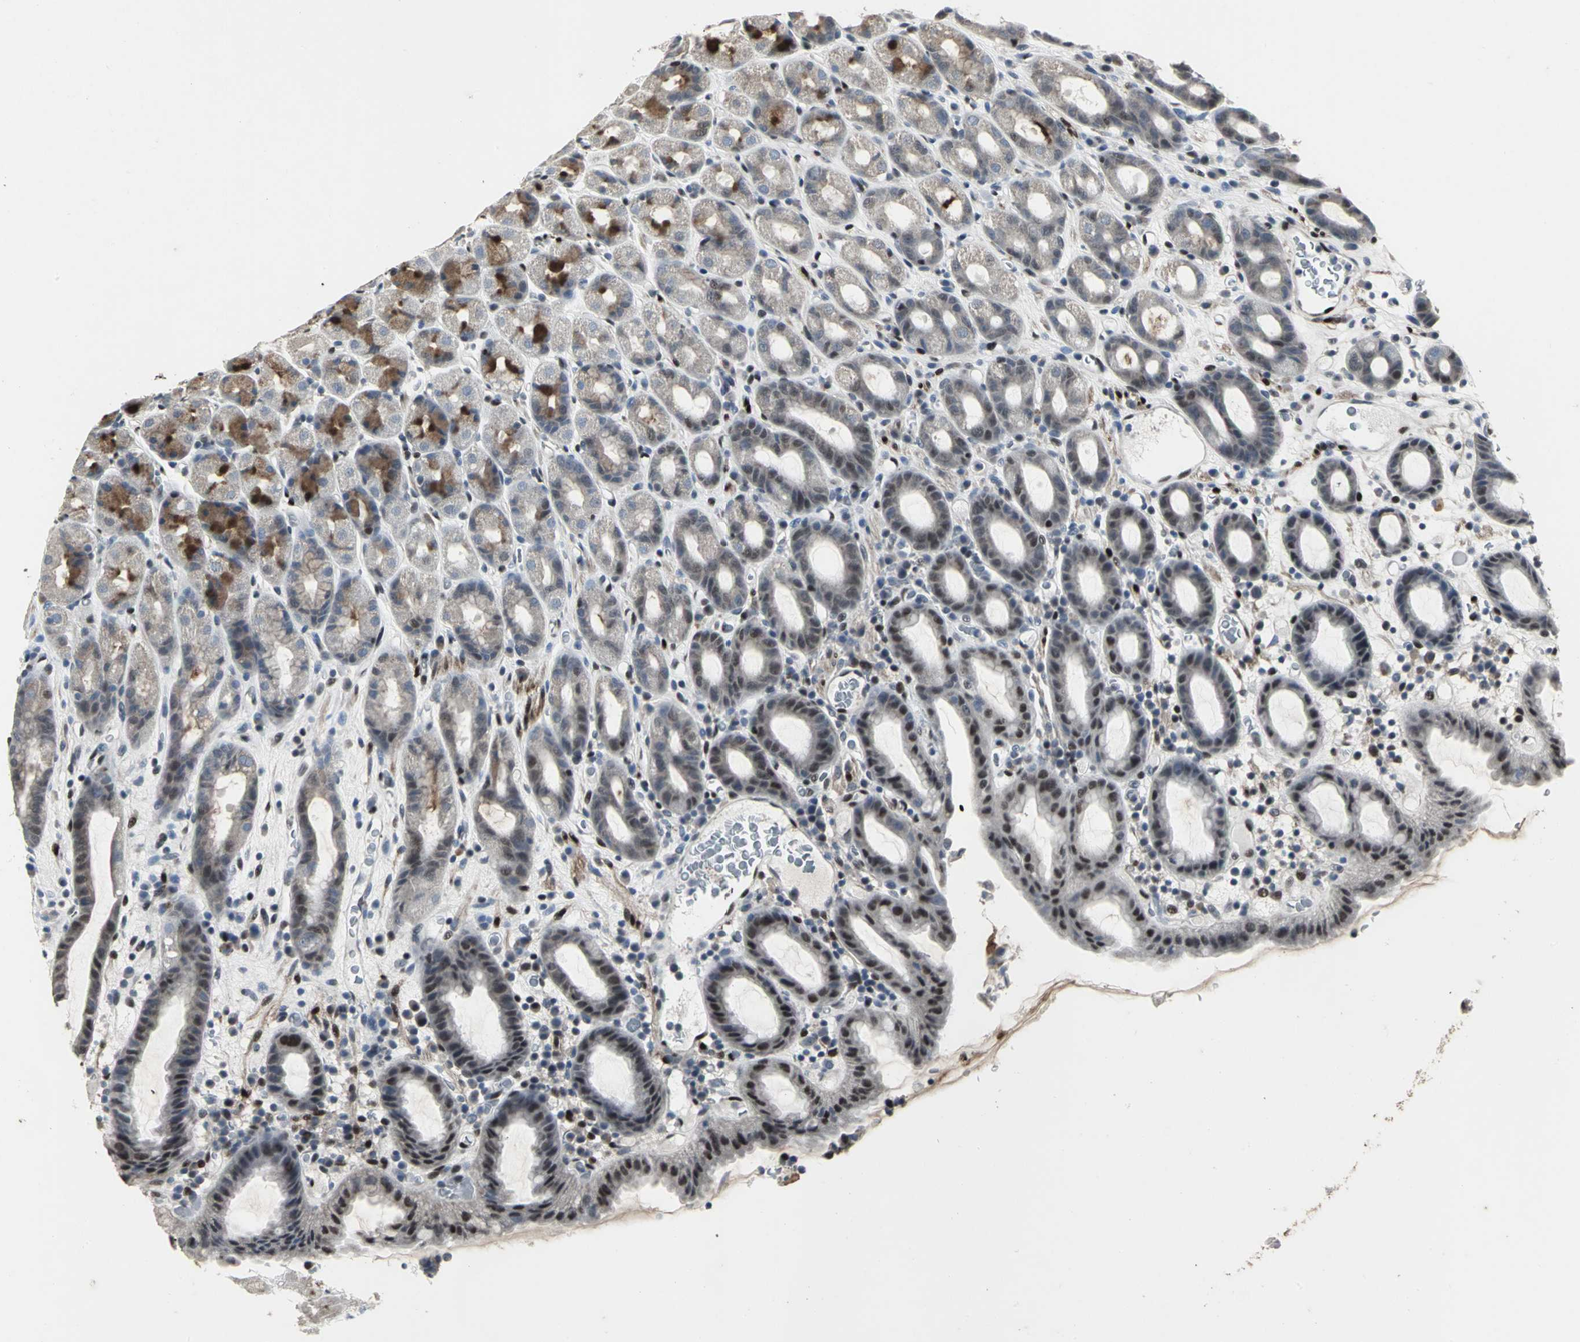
{"staining": {"intensity": "moderate", "quantity": "25%-75%", "location": "cytoplasmic/membranous,nuclear"}, "tissue": "stomach", "cell_type": "Glandular cells", "image_type": "normal", "snomed": [{"axis": "morphology", "description": "Normal tissue, NOS"}, {"axis": "topography", "description": "Stomach, upper"}], "caption": "Immunohistochemical staining of benign human stomach reveals moderate cytoplasmic/membranous,nuclear protein expression in about 25%-75% of glandular cells. Using DAB (brown) and hematoxylin (blue) stains, captured at high magnification using brightfield microscopy.", "gene": "SRF", "patient": {"sex": "male", "age": 68}}